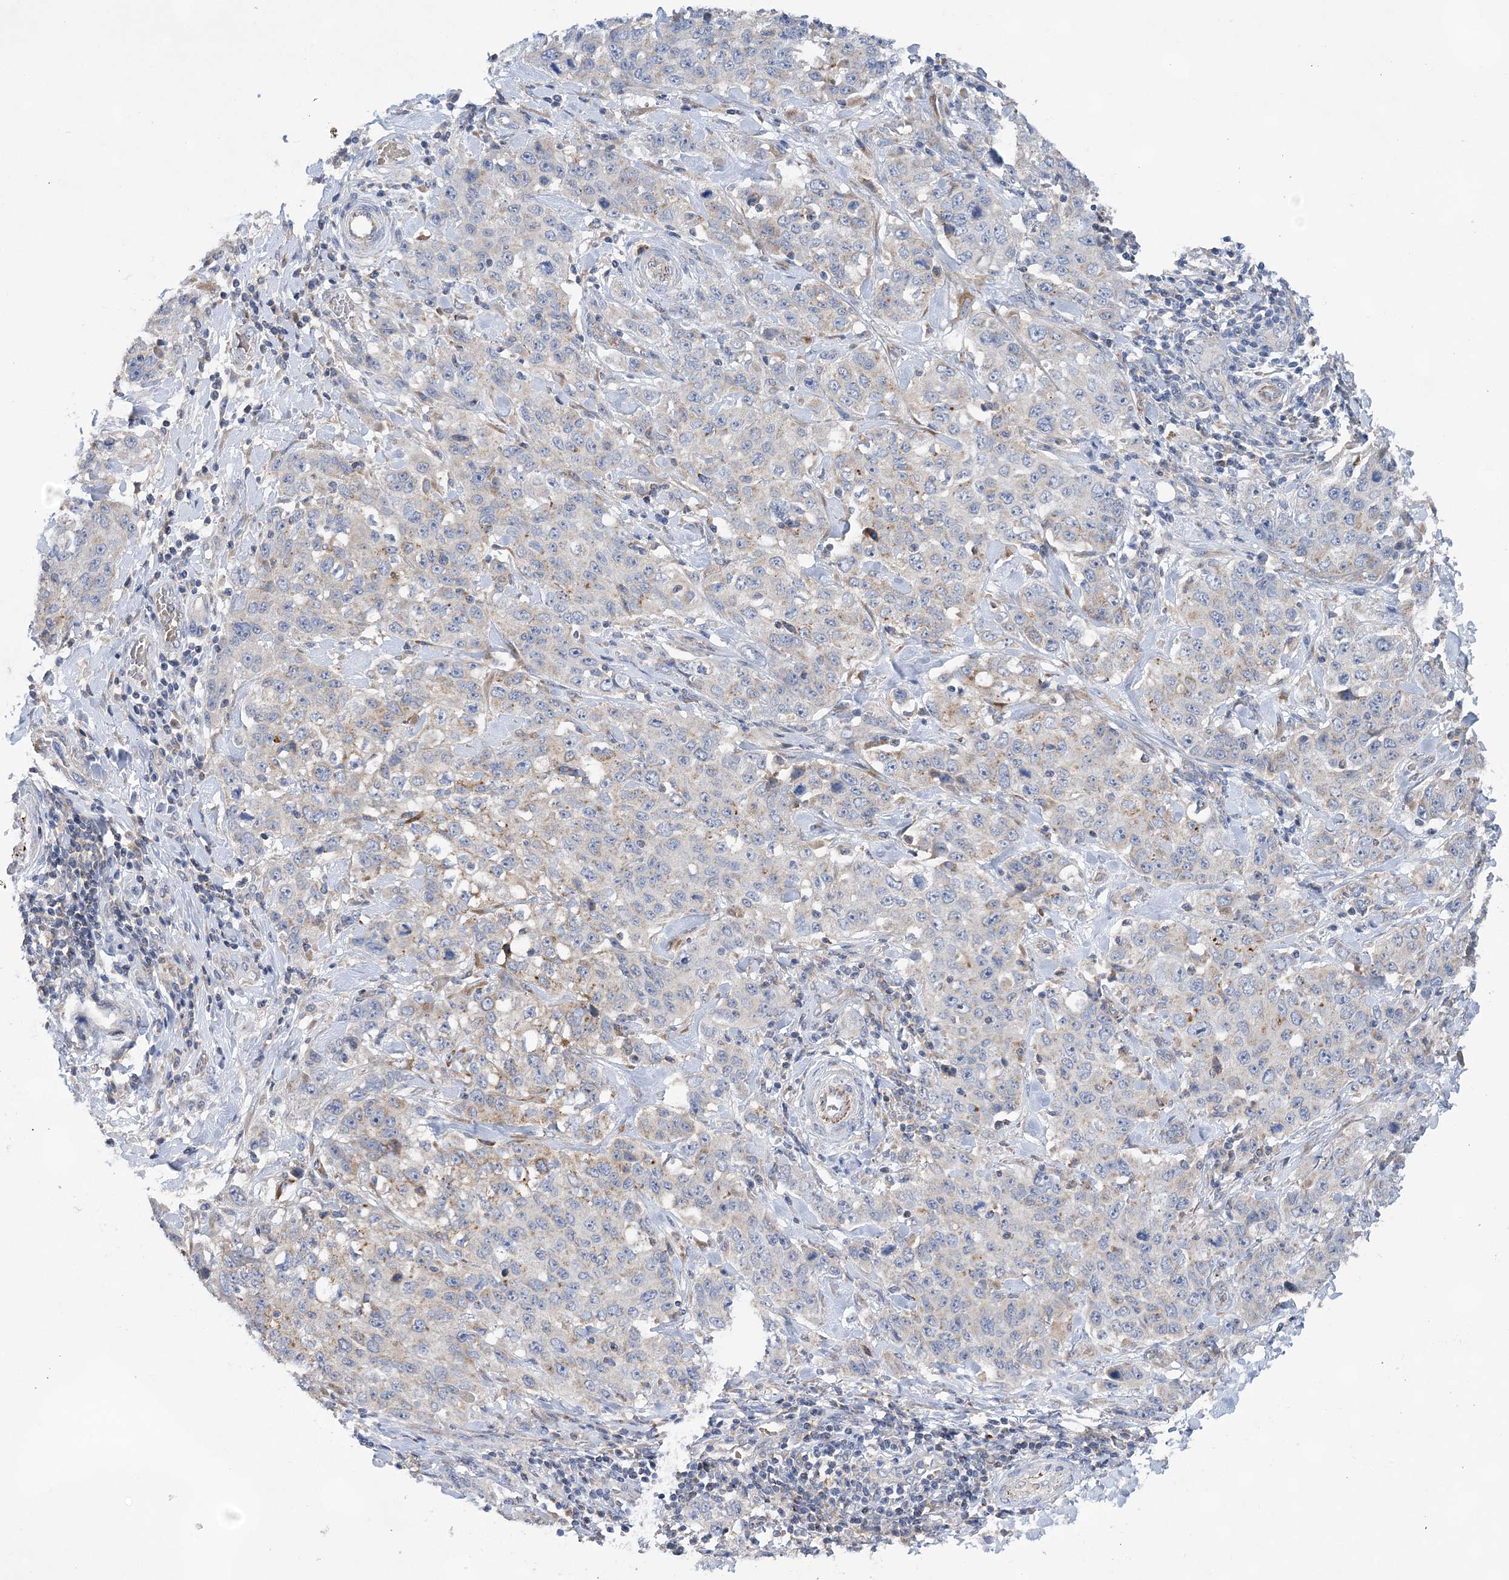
{"staining": {"intensity": "weak", "quantity": "<25%", "location": "cytoplasmic/membranous"}, "tissue": "stomach cancer", "cell_type": "Tumor cells", "image_type": "cancer", "snomed": [{"axis": "morphology", "description": "Adenocarcinoma, NOS"}, {"axis": "topography", "description": "Stomach"}], "caption": "Tumor cells show no significant protein positivity in adenocarcinoma (stomach).", "gene": "TRAPPC13", "patient": {"sex": "male", "age": 48}}